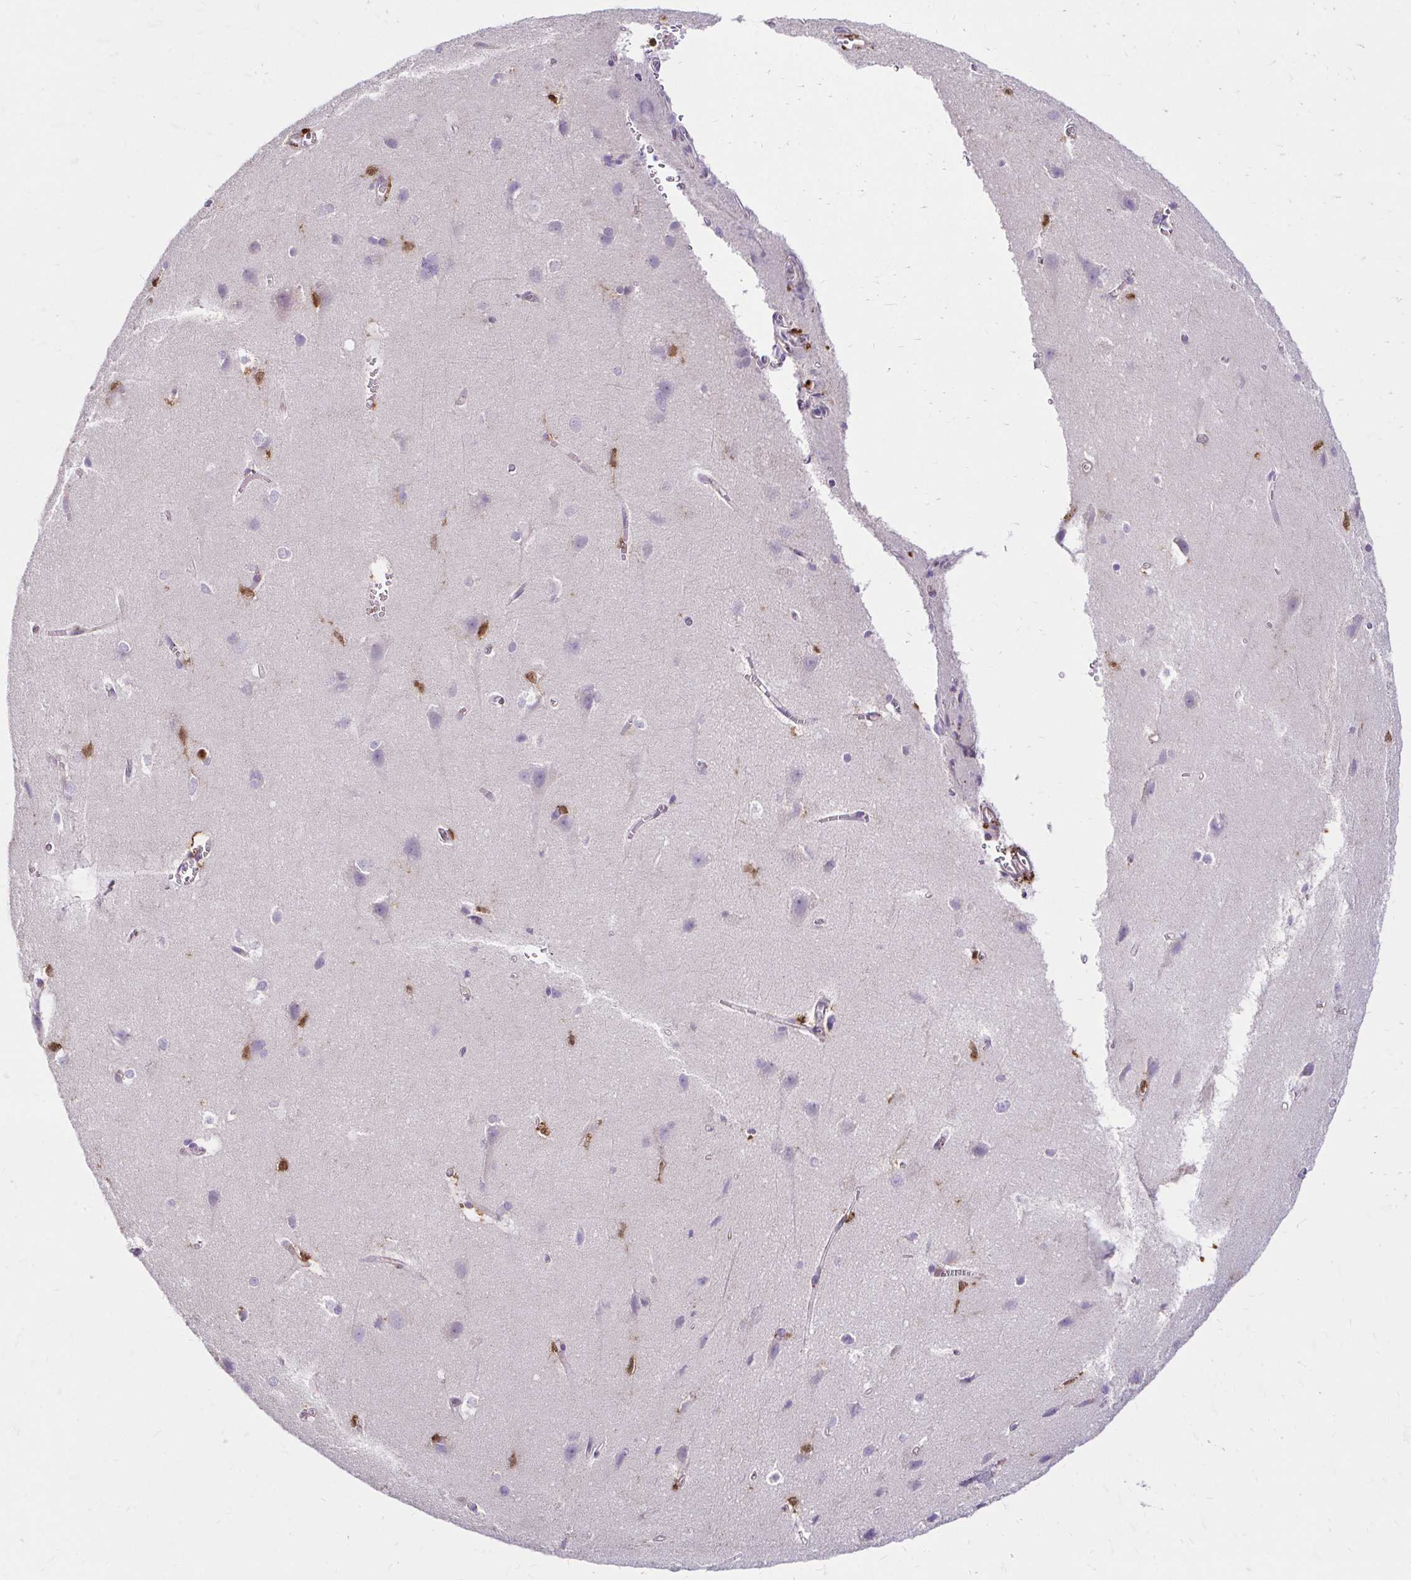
{"staining": {"intensity": "moderate", "quantity": "<25%", "location": "cytoplasmic/membranous,nuclear"}, "tissue": "cerebral cortex", "cell_type": "Endothelial cells", "image_type": "normal", "snomed": [{"axis": "morphology", "description": "Normal tissue, NOS"}, {"axis": "topography", "description": "Cerebral cortex"}], "caption": "Immunohistochemistry image of benign cerebral cortex stained for a protein (brown), which demonstrates low levels of moderate cytoplasmic/membranous,nuclear positivity in about <25% of endothelial cells.", "gene": "PYCARD", "patient": {"sex": "male", "age": 37}}